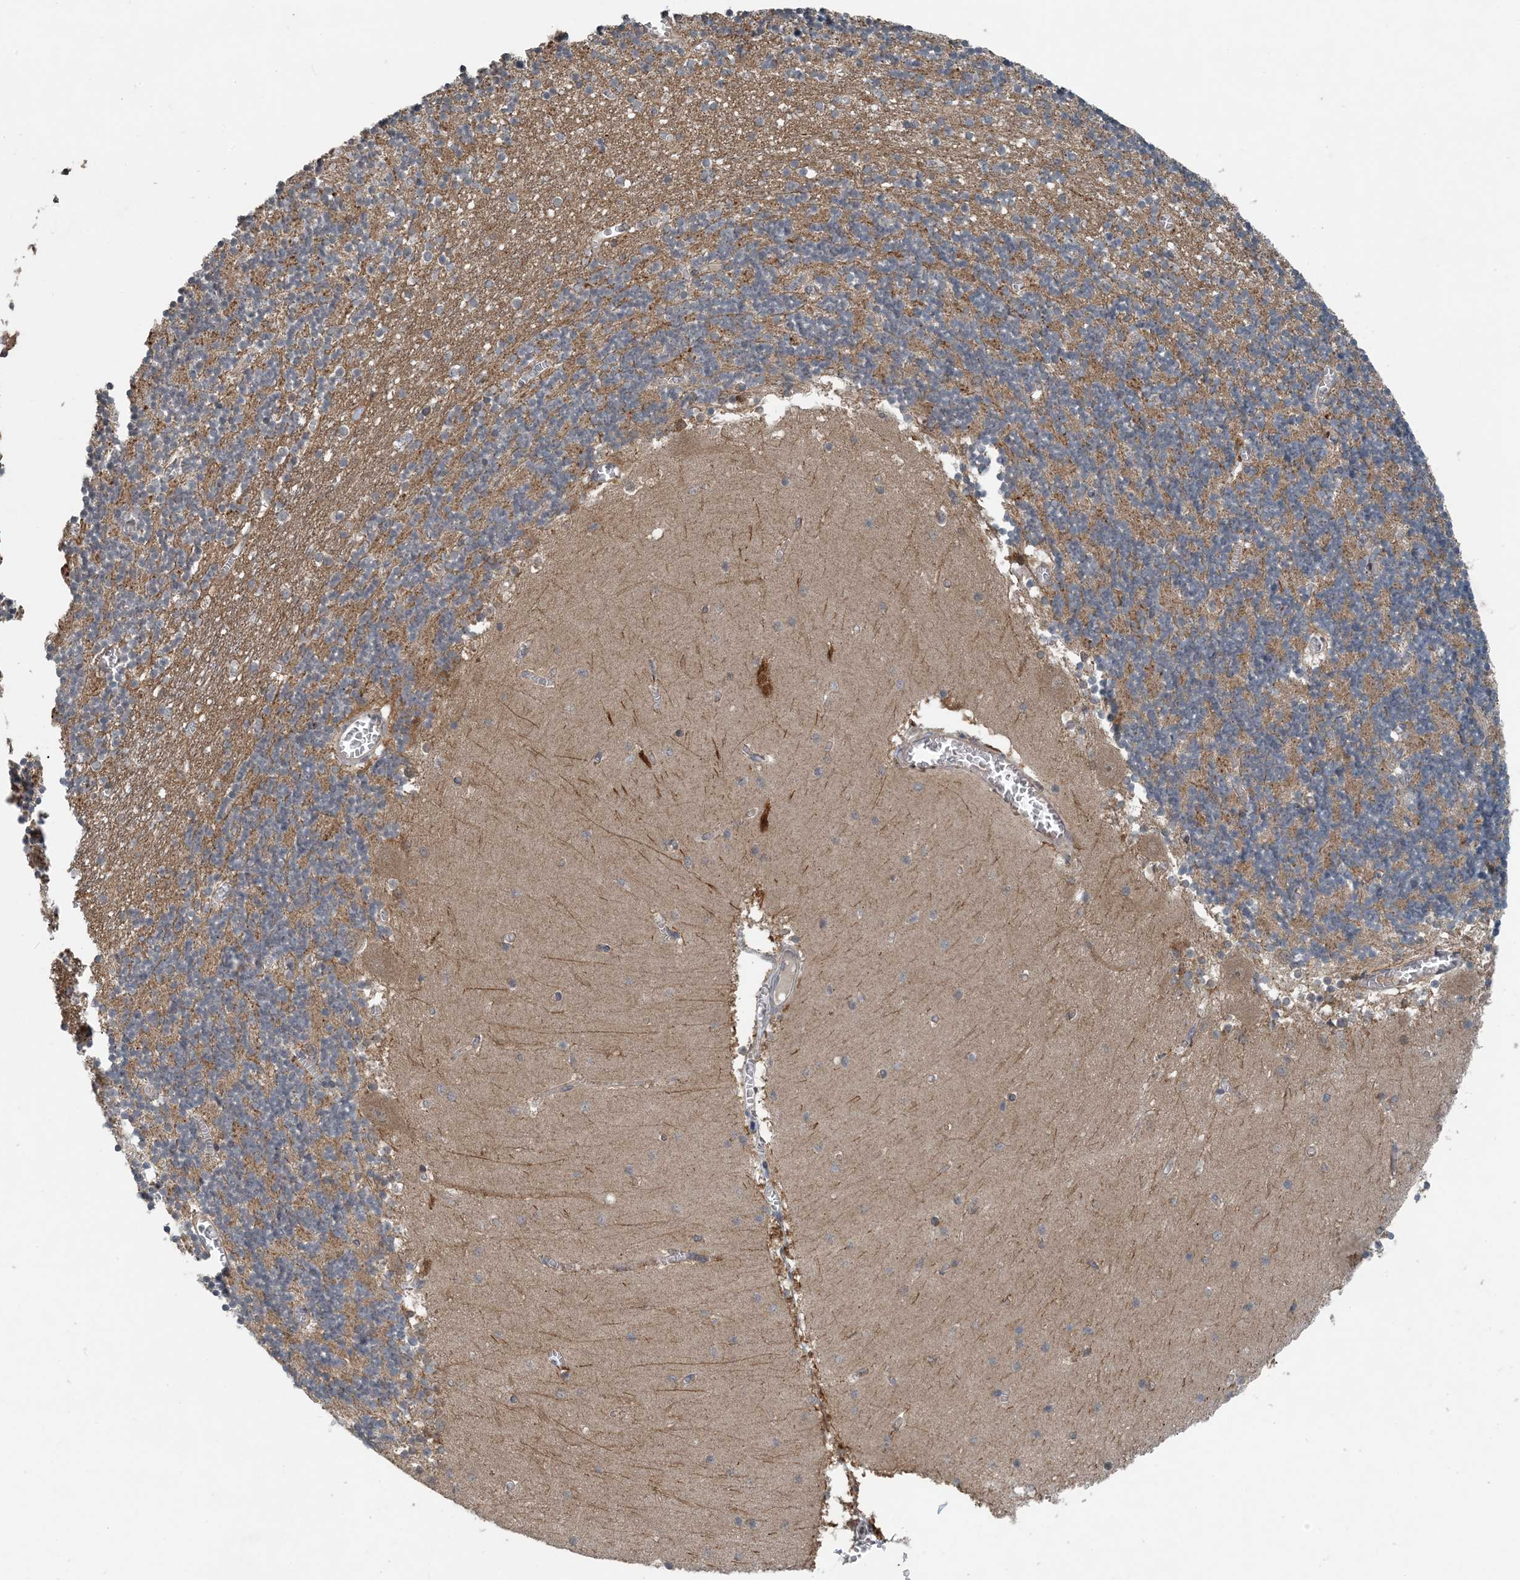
{"staining": {"intensity": "moderate", "quantity": "25%-75%", "location": "cytoplasmic/membranous"}, "tissue": "cerebellum", "cell_type": "Cells in granular layer", "image_type": "normal", "snomed": [{"axis": "morphology", "description": "Normal tissue, NOS"}, {"axis": "topography", "description": "Cerebellum"}], "caption": "Immunohistochemical staining of unremarkable cerebellum displays moderate cytoplasmic/membranous protein positivity in about 25%-75% of cells in granular layer. The staining was performed using DAB to visualize the protein expression in brown, while the nuclei were stained in blue with hematoxylin (Magnification: 20x).", "gene": "MYO9B", "patient": {"sex": "female", "age": 28}}